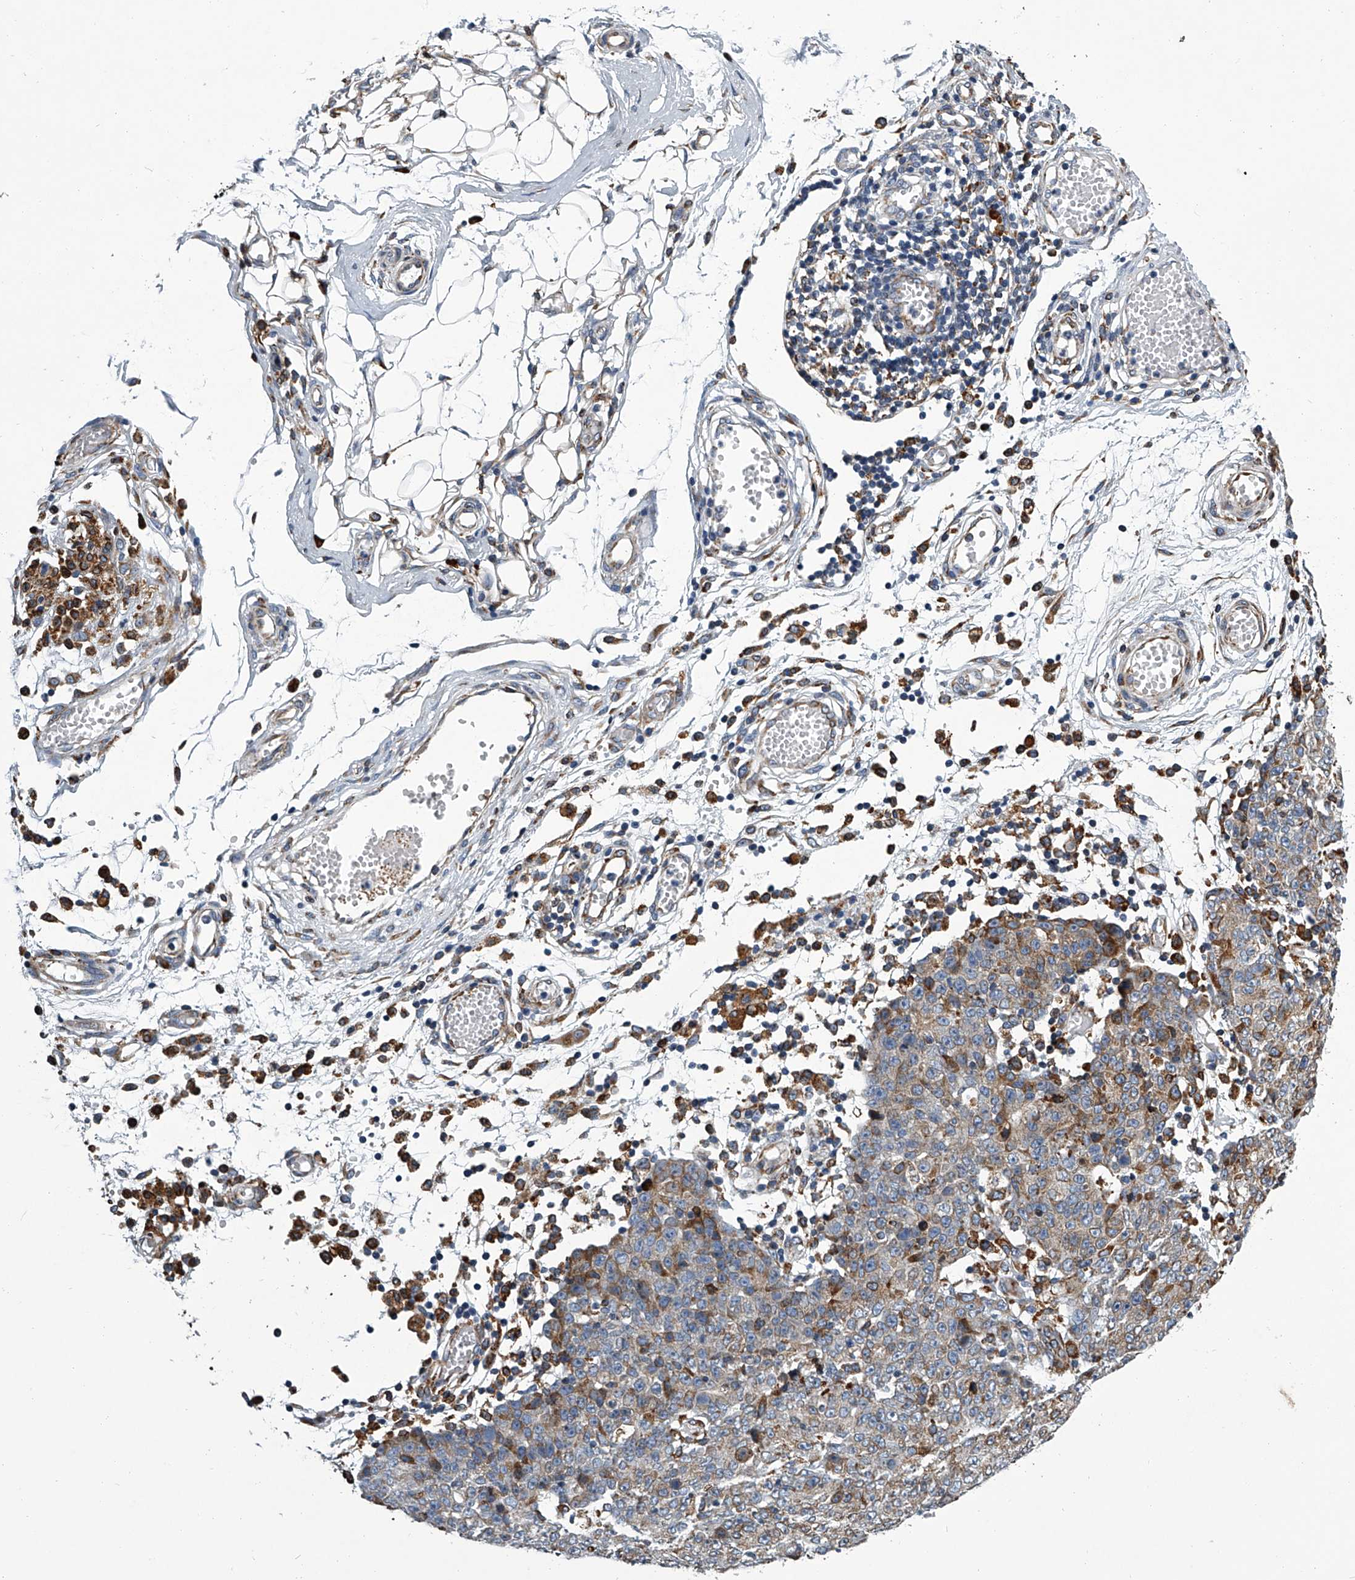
{"staining": {"intensity": "moderate", "quantity": "25%-75%", "location": "cytoplasmic/membranous"}, "tissue": "ovarian cancer", "cell_type": "Tumor cells", "image_type": "cancer", "snomed": [{"axis": "morphology", "description": "Carcinoma, endometroid"}, {"axis": "topography", "description": "Ovary"}], "caption": "Moderate cytoplasmic/membranous positivity for a protein is present in approximately 25%-75% of tumor cells of endometroid carcinoma (ovarian) using immunohistochemistry (IHC).", "gene": "TMEM63C", "patient": {"sex": "female", "age": 42}}